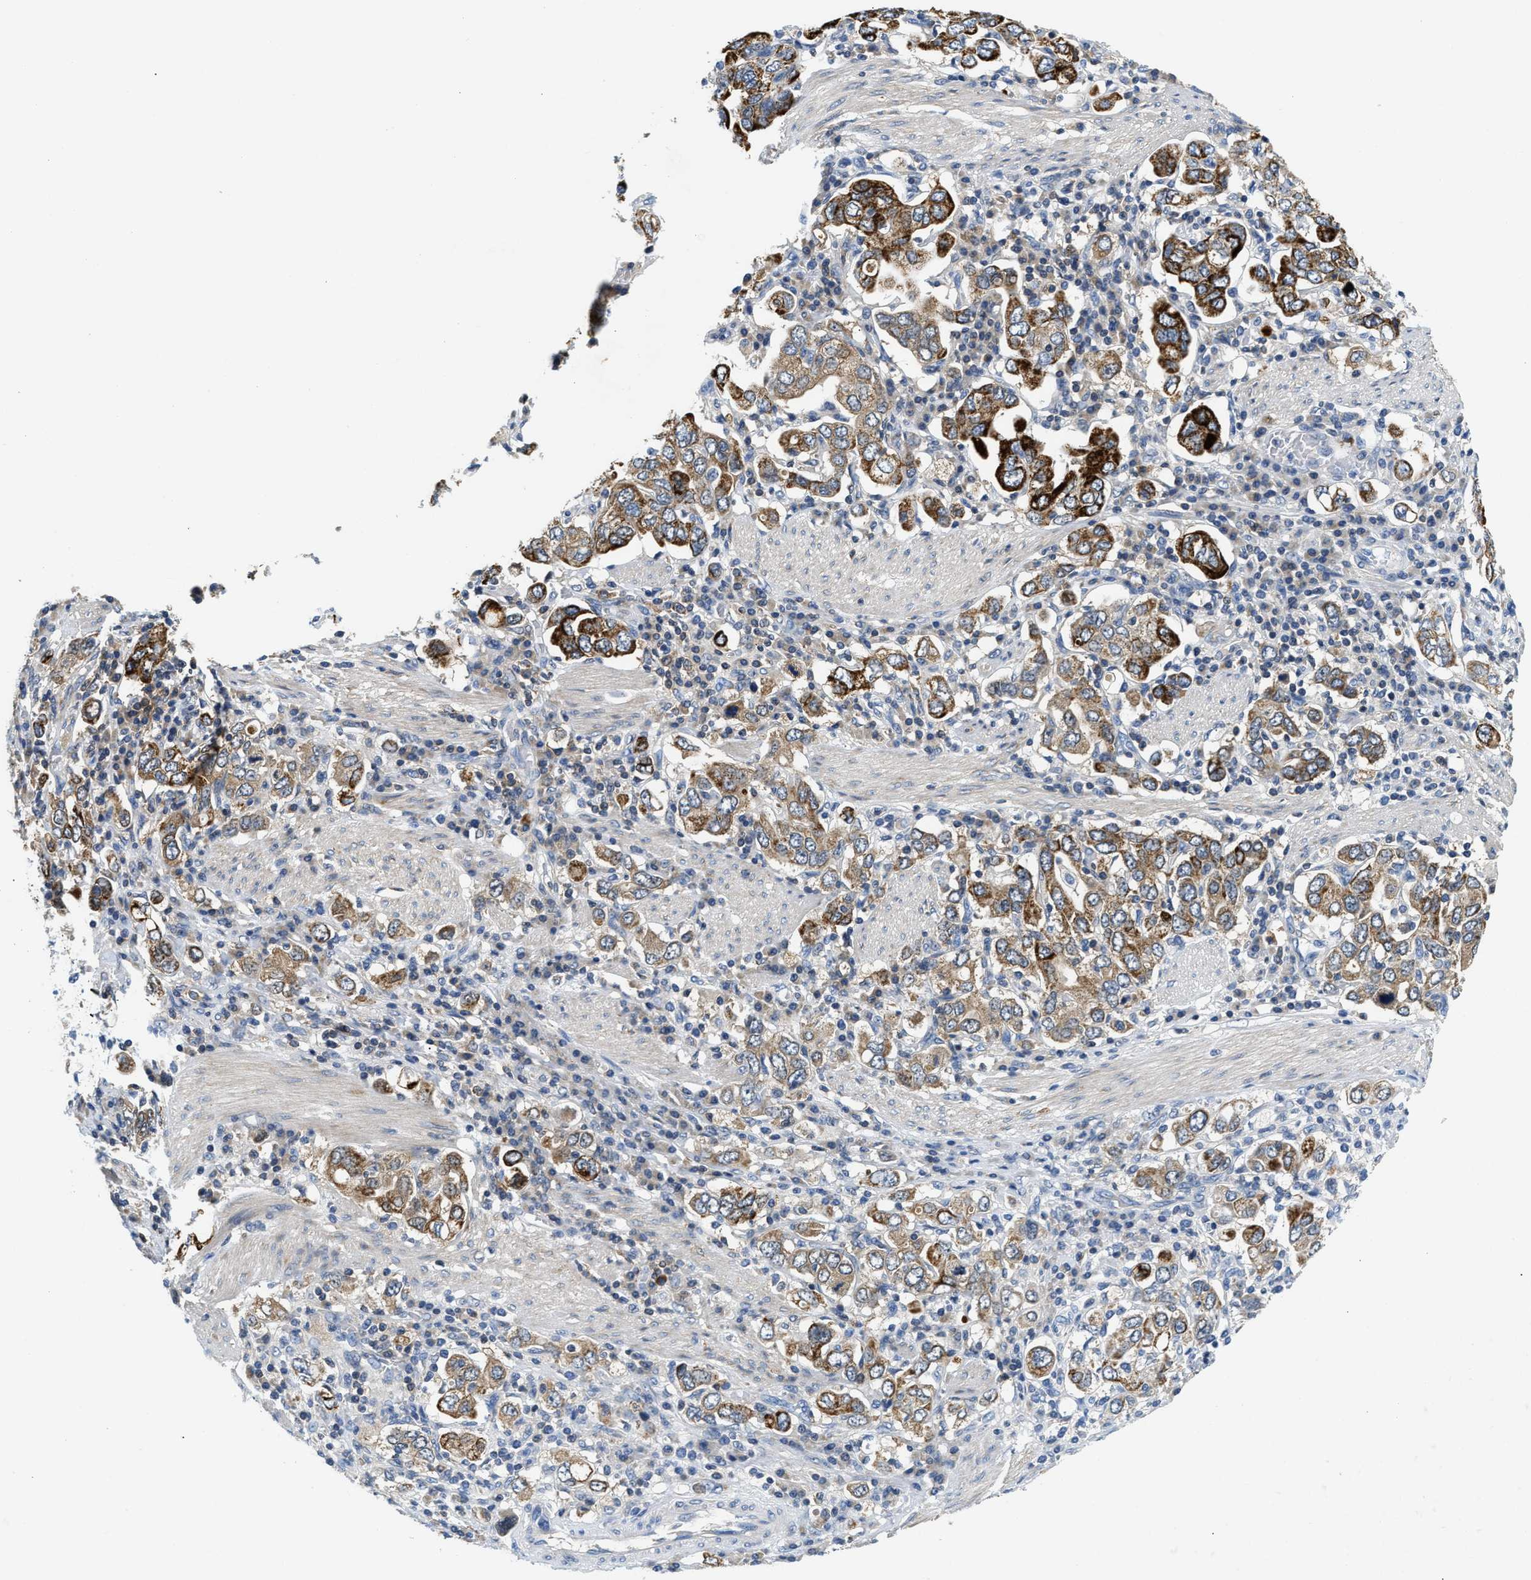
{"staining": {"intensity": "strong", "quantity": "25%-75%", "location": "cytoplasmic/membranous"}, "tissue": "stomach cancer", "cell_type": "Tumor cells", "image_type": "cancer", "snomed": [{"axis": "morphology", "description": "Adenocarcinoma, NOS"}, {"axis": "topography", "description": "Stomach, upper"}], "caption": "A brown stain shows strong cytoplasmic/membranous positivity of a protein in human adenocarcinoma (stomach) tumor cells.", "gene": "CCM2", "patient": {"sex": "male", "age": 62}}